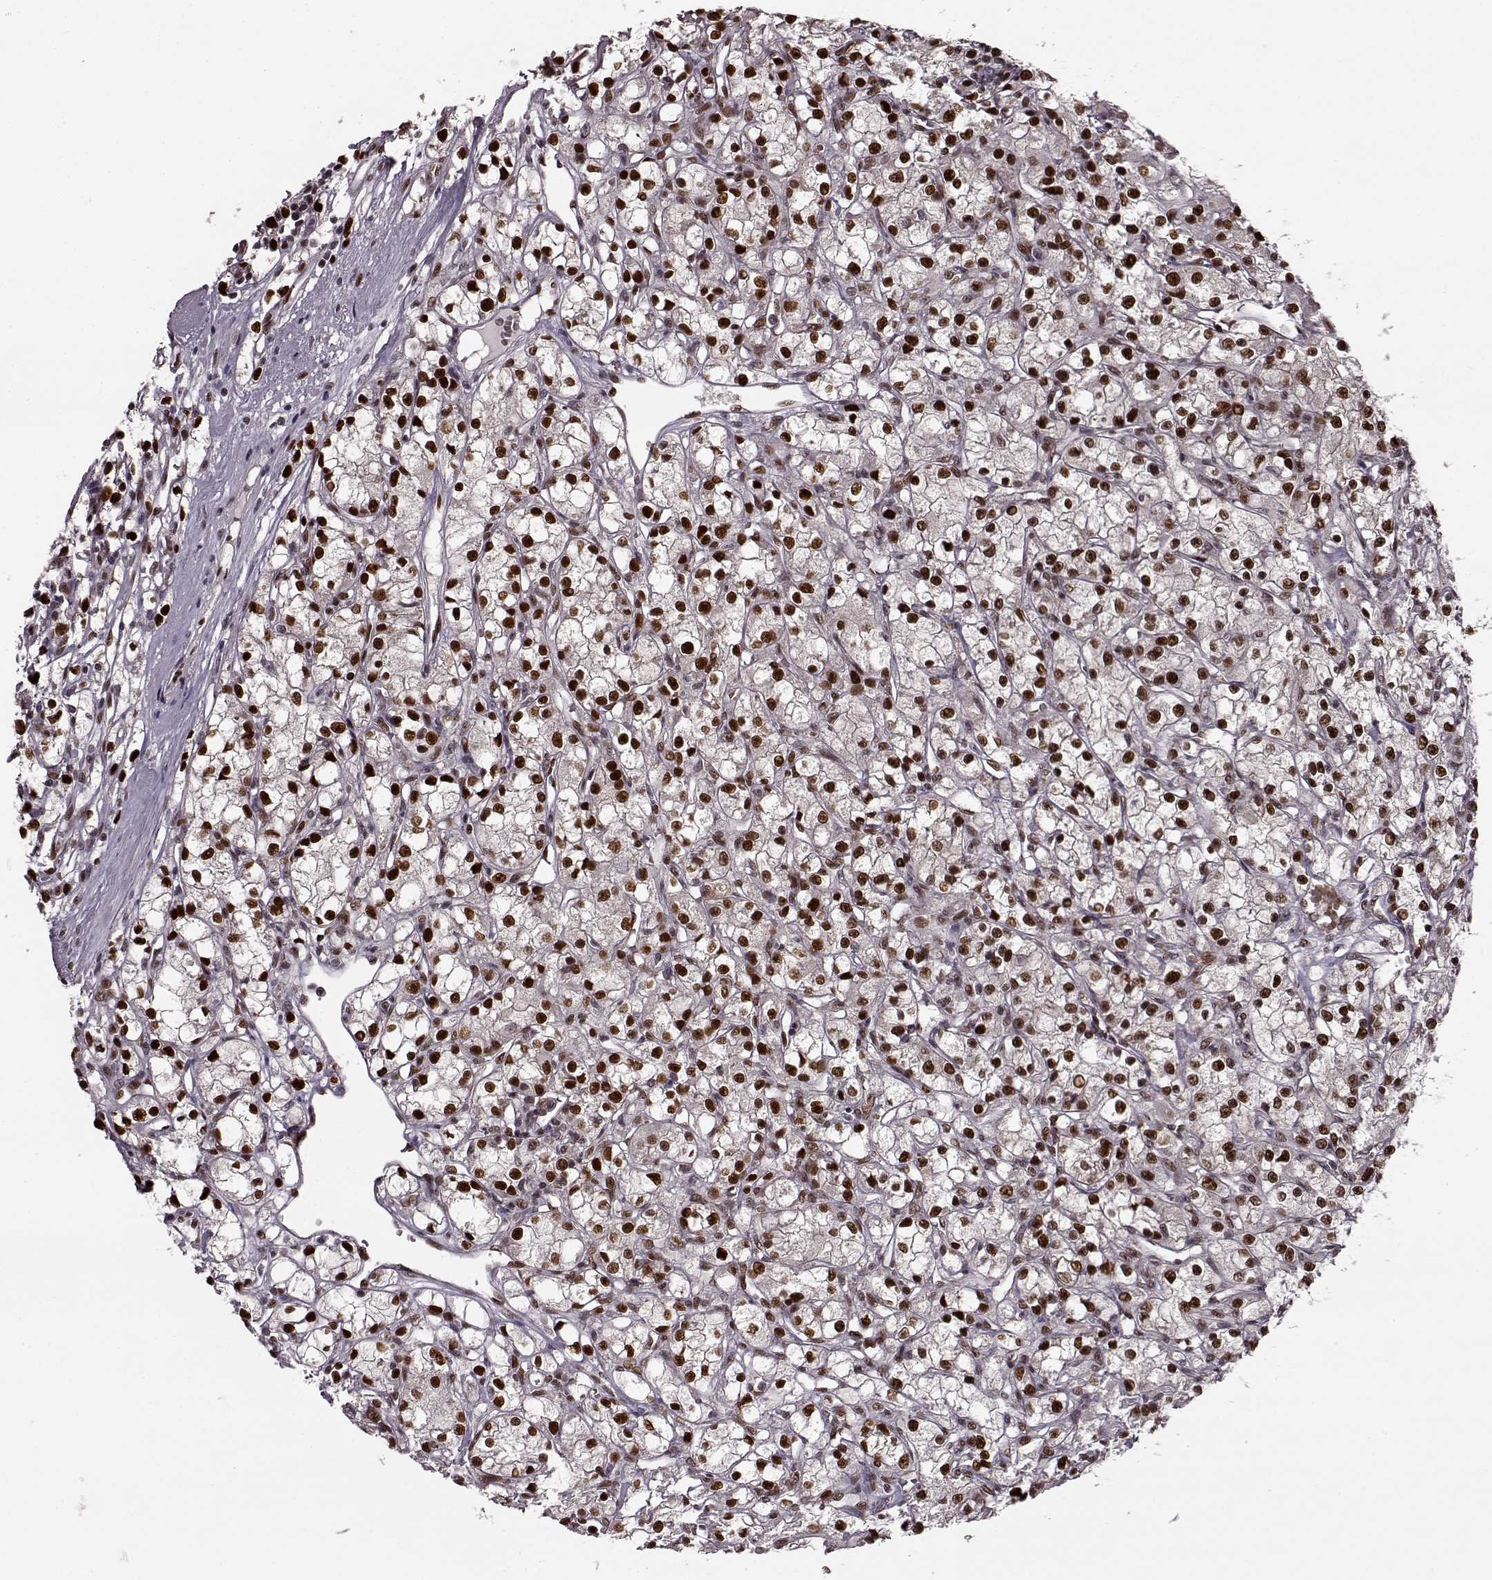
{"staining": {"intensity": "strong", "quantity": ">75%", "location": "nuclear"}, "tissue": "renal cancer", "cell_type": "Tumor cells", "image_type": "cancer", "snomed": [{"axis": "morphology", "description": "Adenocarcinoma, NOS"}, {"axis": "topography", "description": "Kidney"}], "caption": "Tumor cells demonstrate high levels of strong nuclear staining in about >75% of cells in renal cancer.", "gene": "FTO", "patient": {"sex": "female", "age": 59}}